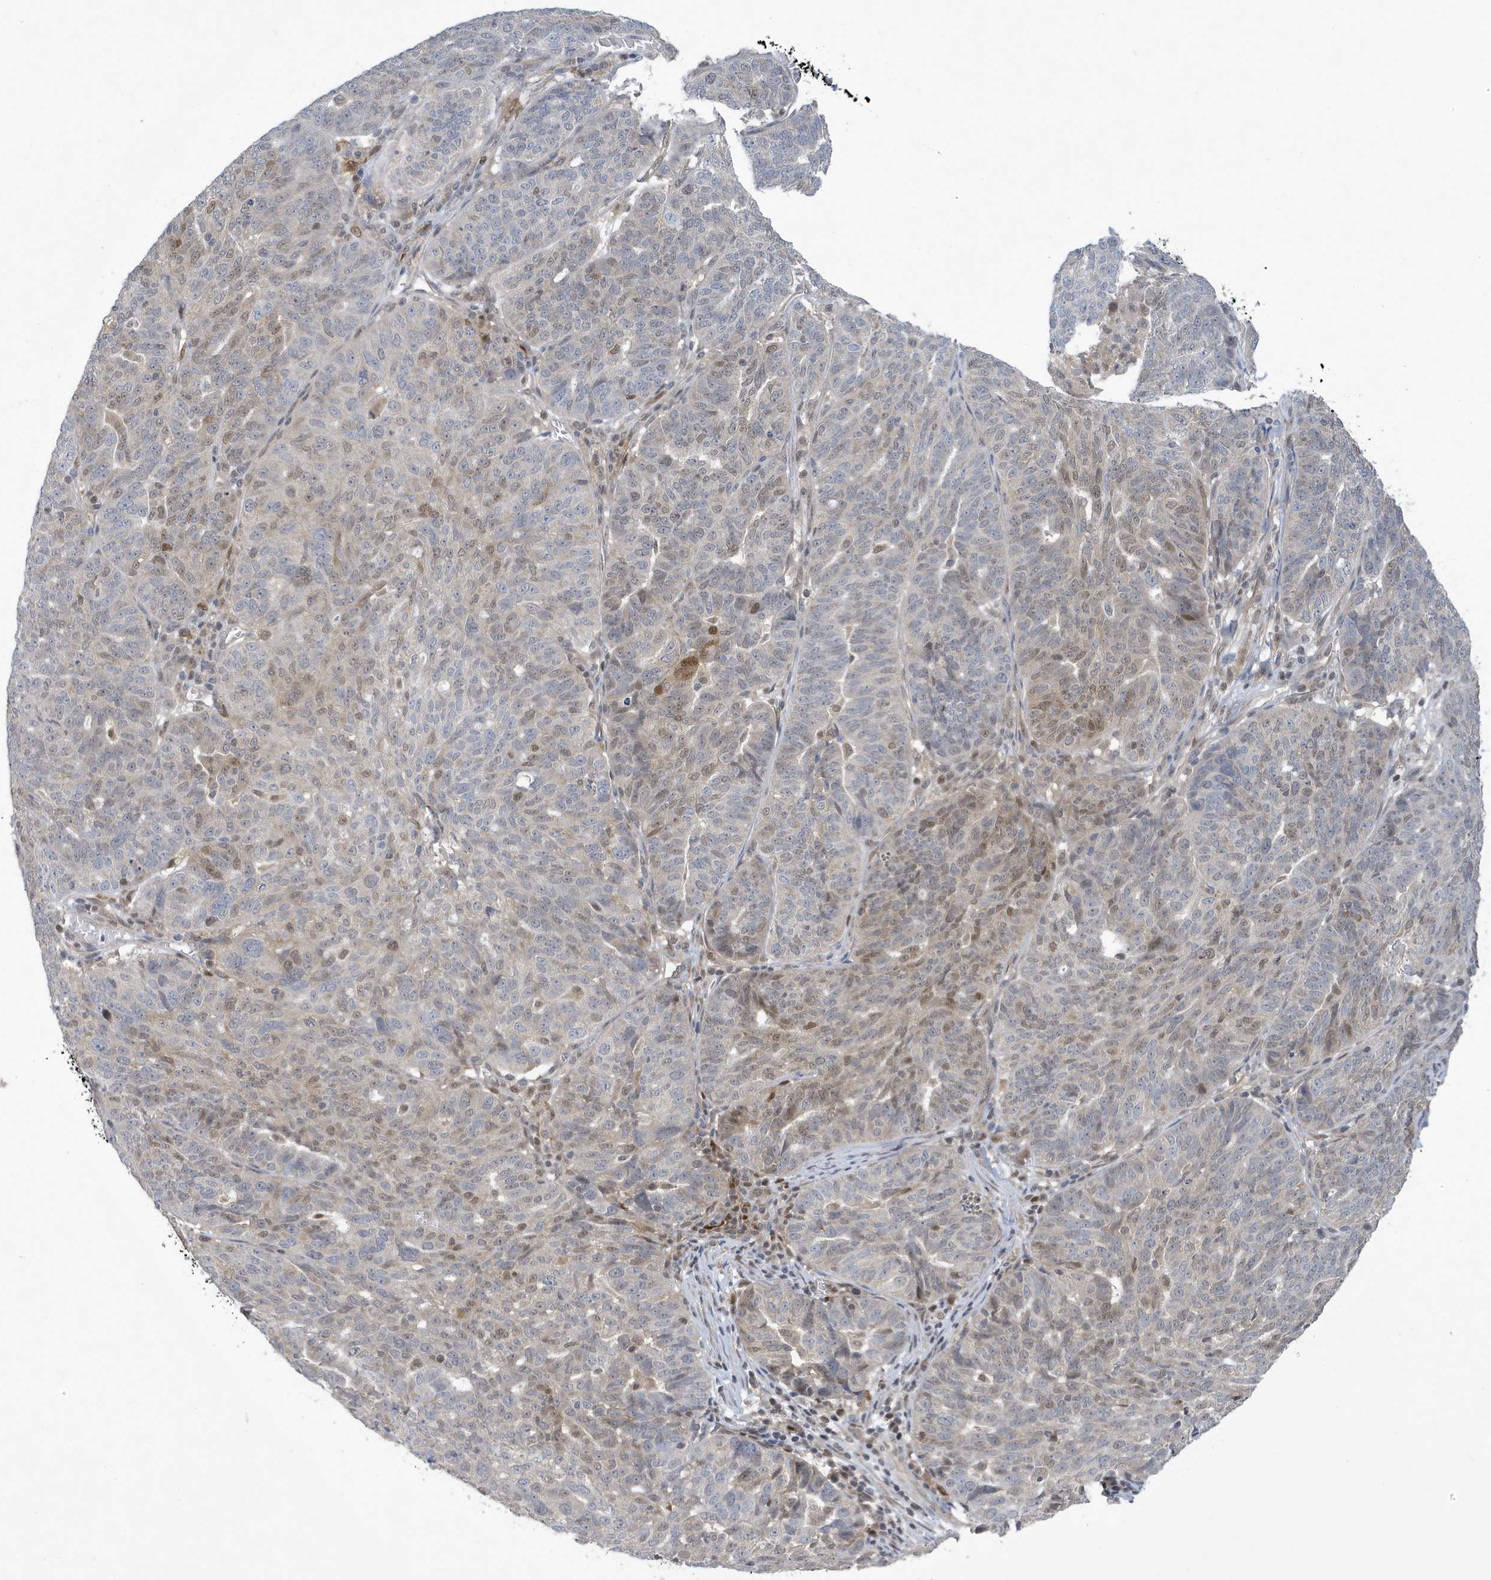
{"staining": {"intensity": "moderate", "quantity": "25%-75%", "location": "nuclear"}, "tissue": "ovarian cancer", "cell_type": "Tumor cells", "image_type": "cancer", "snomed": [{"axis": "morphology", "description": "Cystadenocarcinoma, serous, NOS"}, {"axis": "topography", "description": "Ovary"}], "caption": "Ovarian cancer (serous cystadenocarcinoma) stained with DAB (3,3'-diaminobenzidine) IHC displays medium levels of moderate nuclear positivity in approximately 25%-75% of tumor cells.", "gene": "NCOA7", "patient": {"sex": "female", "age": 59}}